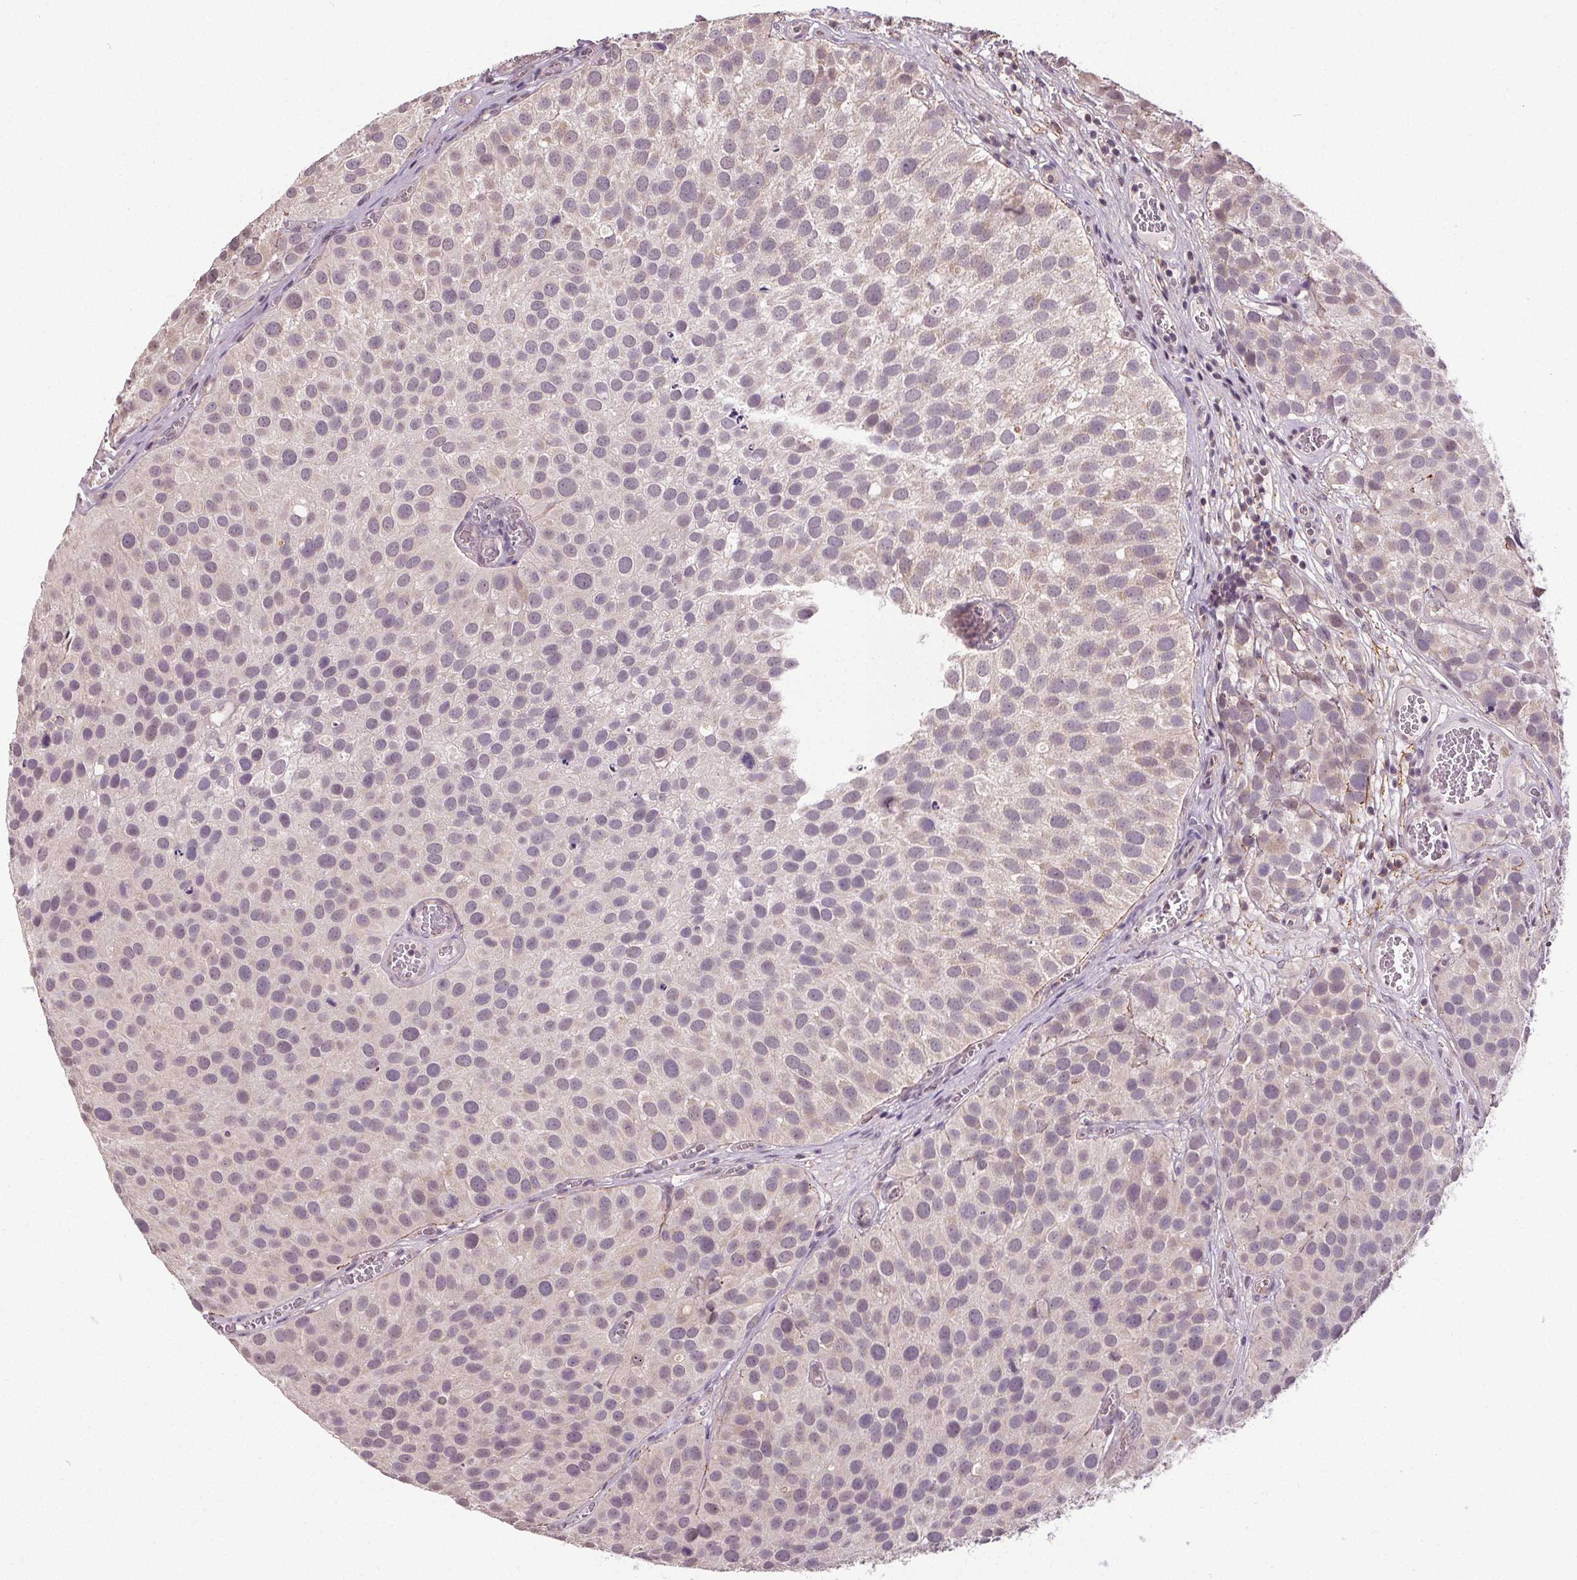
{"staining": {"intensity": "negative", "quantity": "none", "location": "none"}, "tissue": "urothelial cancer", "cell_type": "Tumor cells", "image_type": "cancer", "snomed": [{"axis": "morphology", "description": "Urothelial carcinoma, Low grade"}, {"axis": "topography", "description": "Urinary bladder"}], "caption": "The image demonstrates no staining of tumor cells in urothelial cancer. (IHC, brightfield microscopy, high magnification).", "gene": "KIAA0232", "patient": {"sex": "female", "age": 69}}